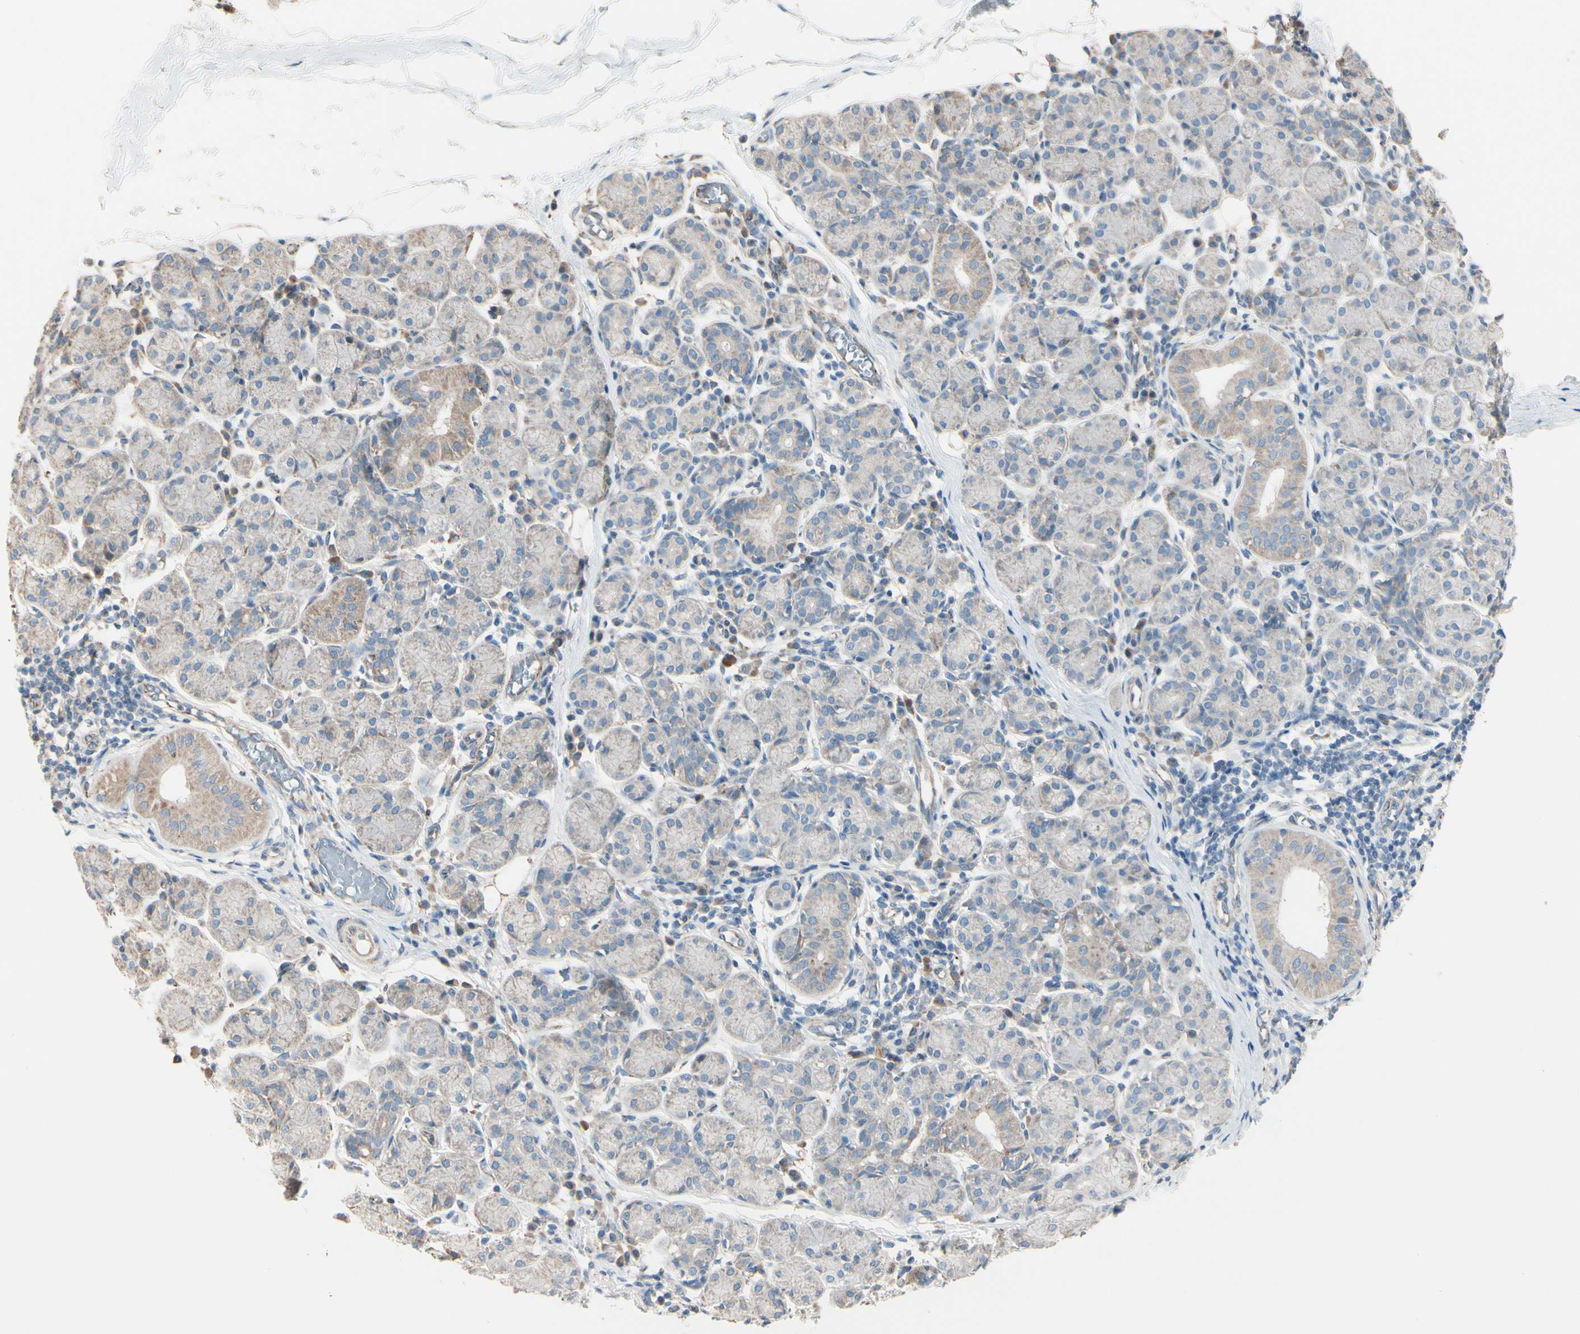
{"staining": {"intensity": "weak", "quantity": ">75%", "location": "cytoplasmic/membranous"}, "tissue": "salivary gland", "cell_type": "Glandular cells", "image_type": "normal", "snomed": [{"axis": "morphology", "description": "Normal tissue, NOS"}, {"axis": "morphology", "description": "Inflammation, NOS"}, {"axis": "topography", "description": "Lymph node"}, {"axis": "topography", "description": "Salivary gland"}], "caption": "IHC (DAB) staining of unremarkable human salivary gland exhibits weak cytoplasmic/membranous protein positivity in approximately >75% of glandular cells. The protein of interest is shown in brown color, while the nuclei are stained blue.", "gene": "EPHA3", "patient": {"sex": "male", "age": 3}}